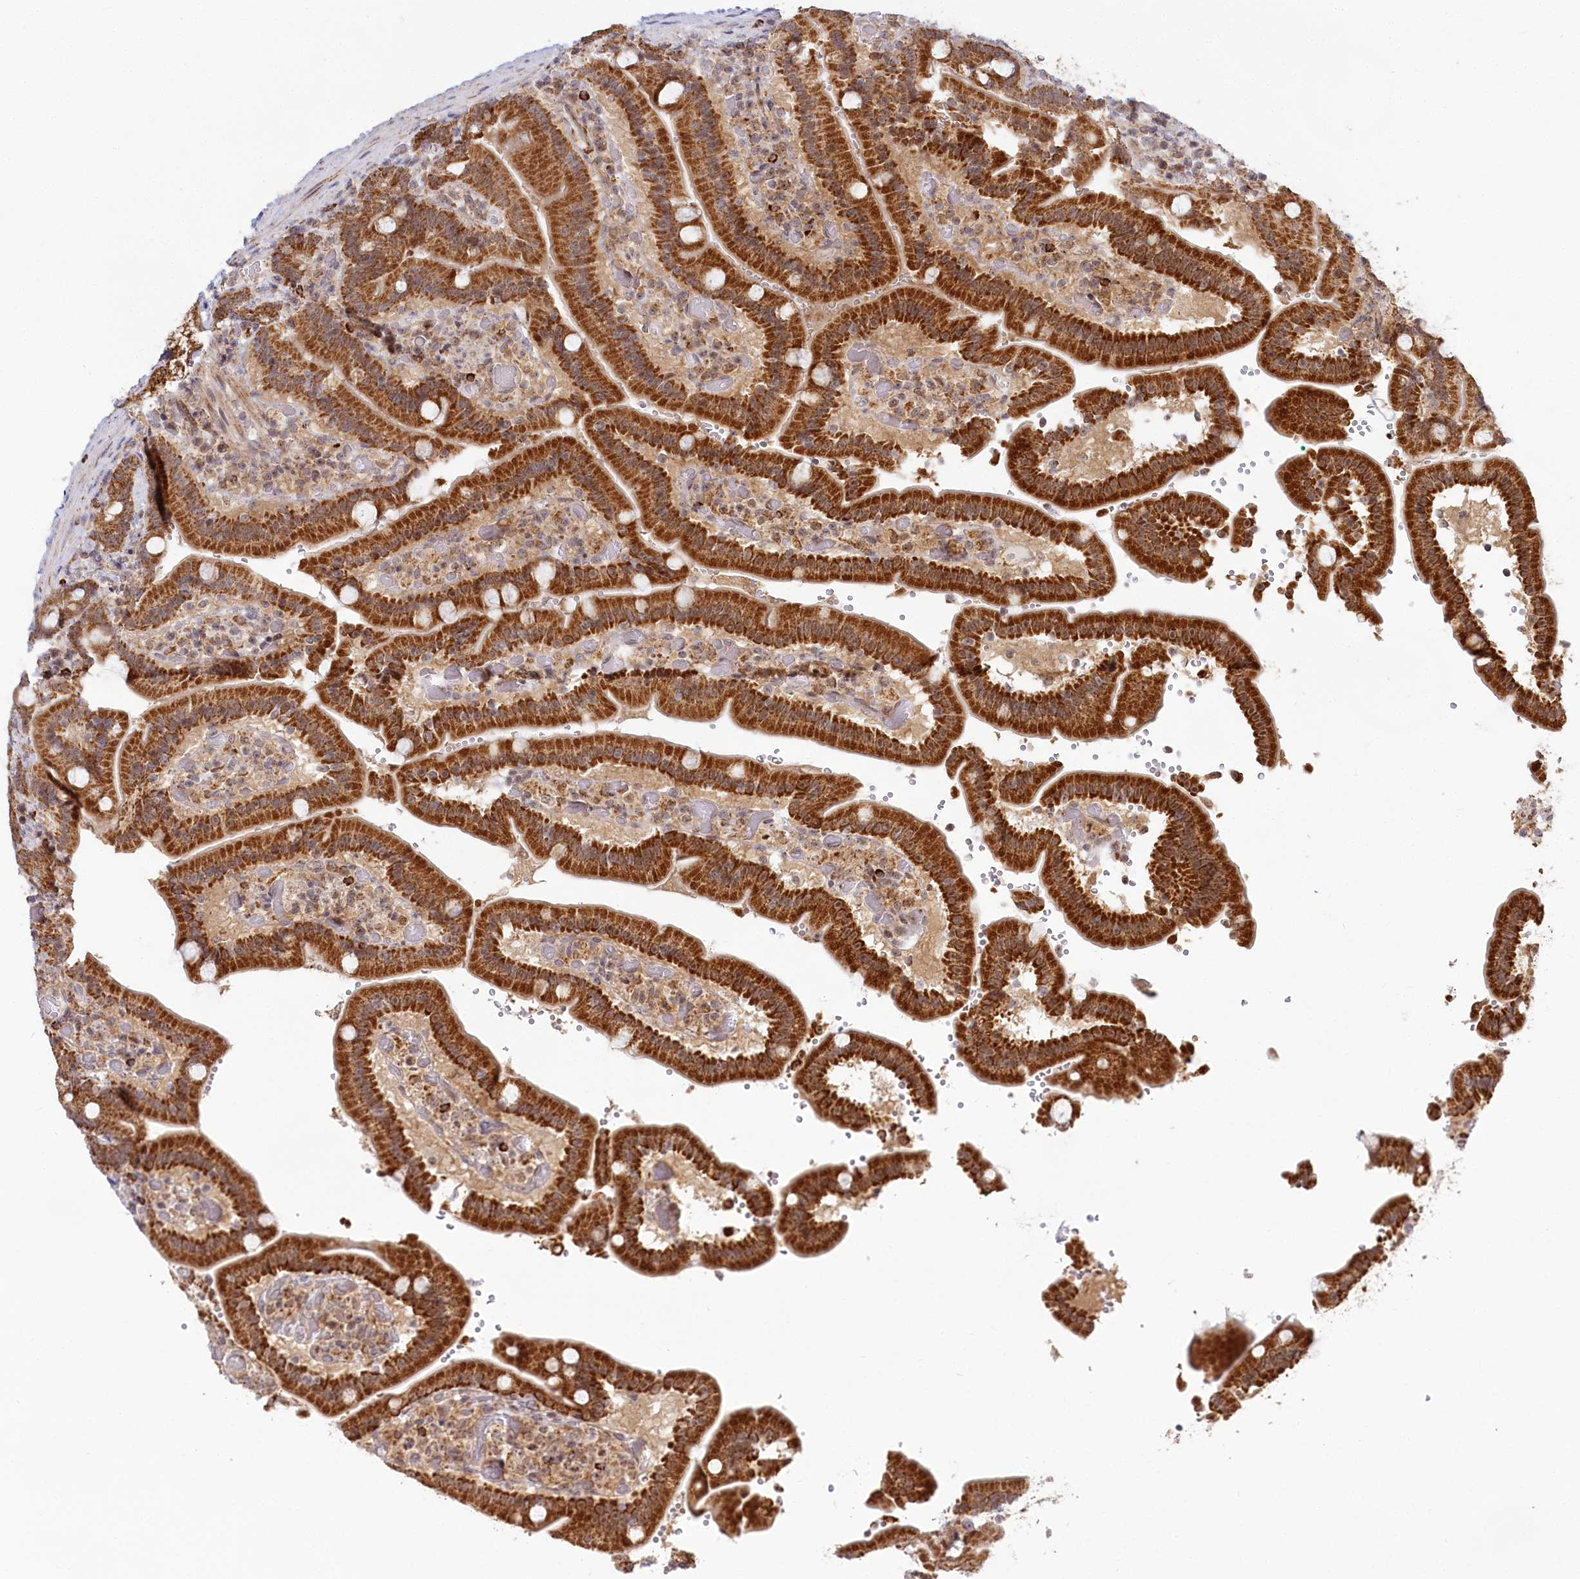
{"staining": {"intensity": "strong", "quantity": ">75%", "location": "cytoplasmic/membranous"}, "tissue": "duodenum", "cell_type": "Glandular cells", "image_type": "normal", "snomed": [{"axis": "morphology", "description": "Normal tissue, NOS"}, {"axis": "topography", "description": "Duodenum"}], "caption": "Protein staining of normal duodenum exhibits strong cytoplasmic/membranous expression in about >75% of glandular cells.", "gene": "RTN4IP1", "patient": {"sex": "female", "age": 62}}